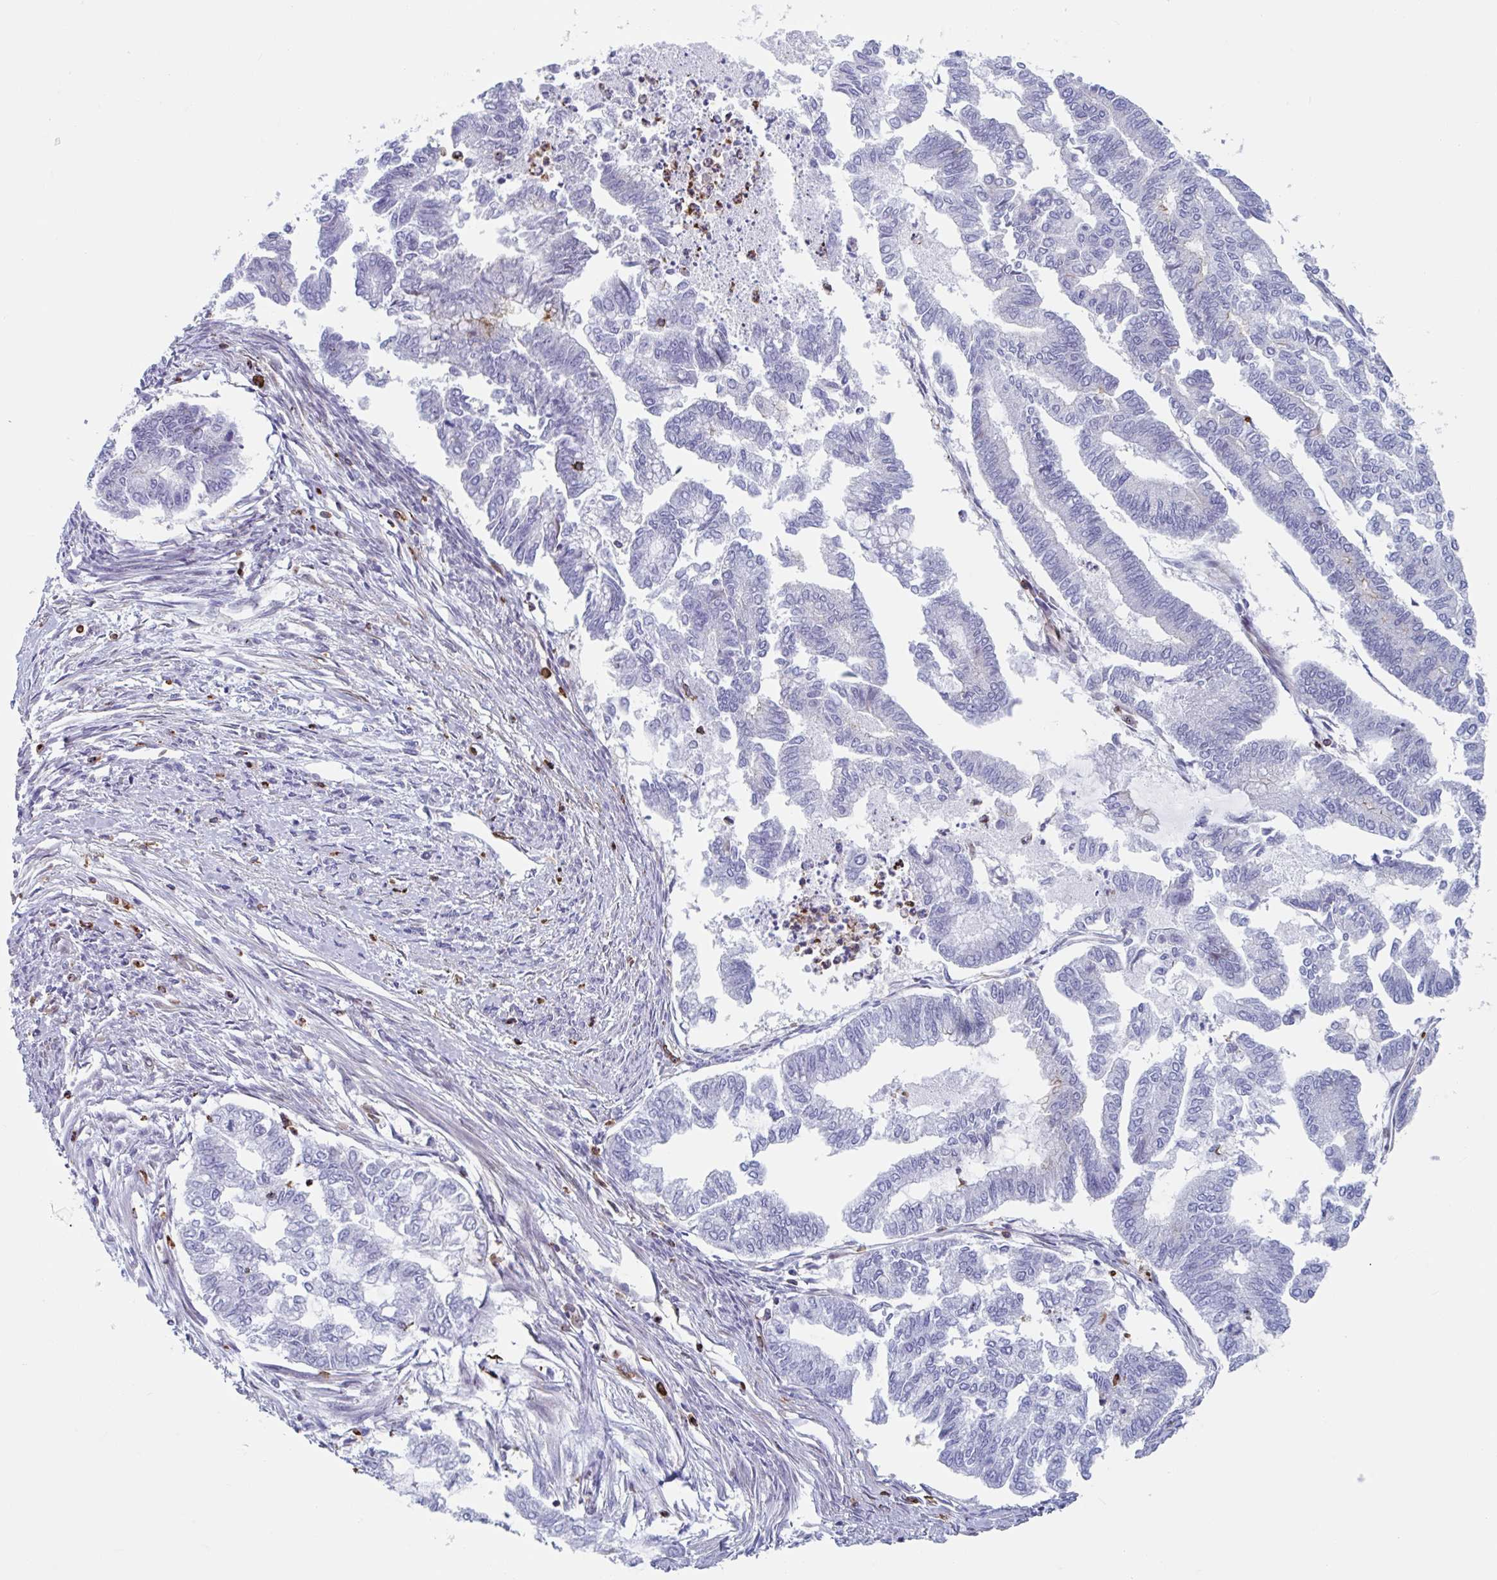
{"staining": {"intensity": "negative", "quantity": "none", "location": "none"}, "tissue": "endometrial cancer", "cell_type": "Tumor cells", "image_type": "cancer", "snomed": [{"axis": "morphology", "description": "Adenocarcinoma, NOS"}, {"axis": "topography", "description": "Endometrium"}], "caption": "Endometrial adenocarcinoma was stained to show a protein in brown. There is no significant positivity in tumor cells.", "gene": "EFHD1", "patient": {"sex": "female", "age": 79}}